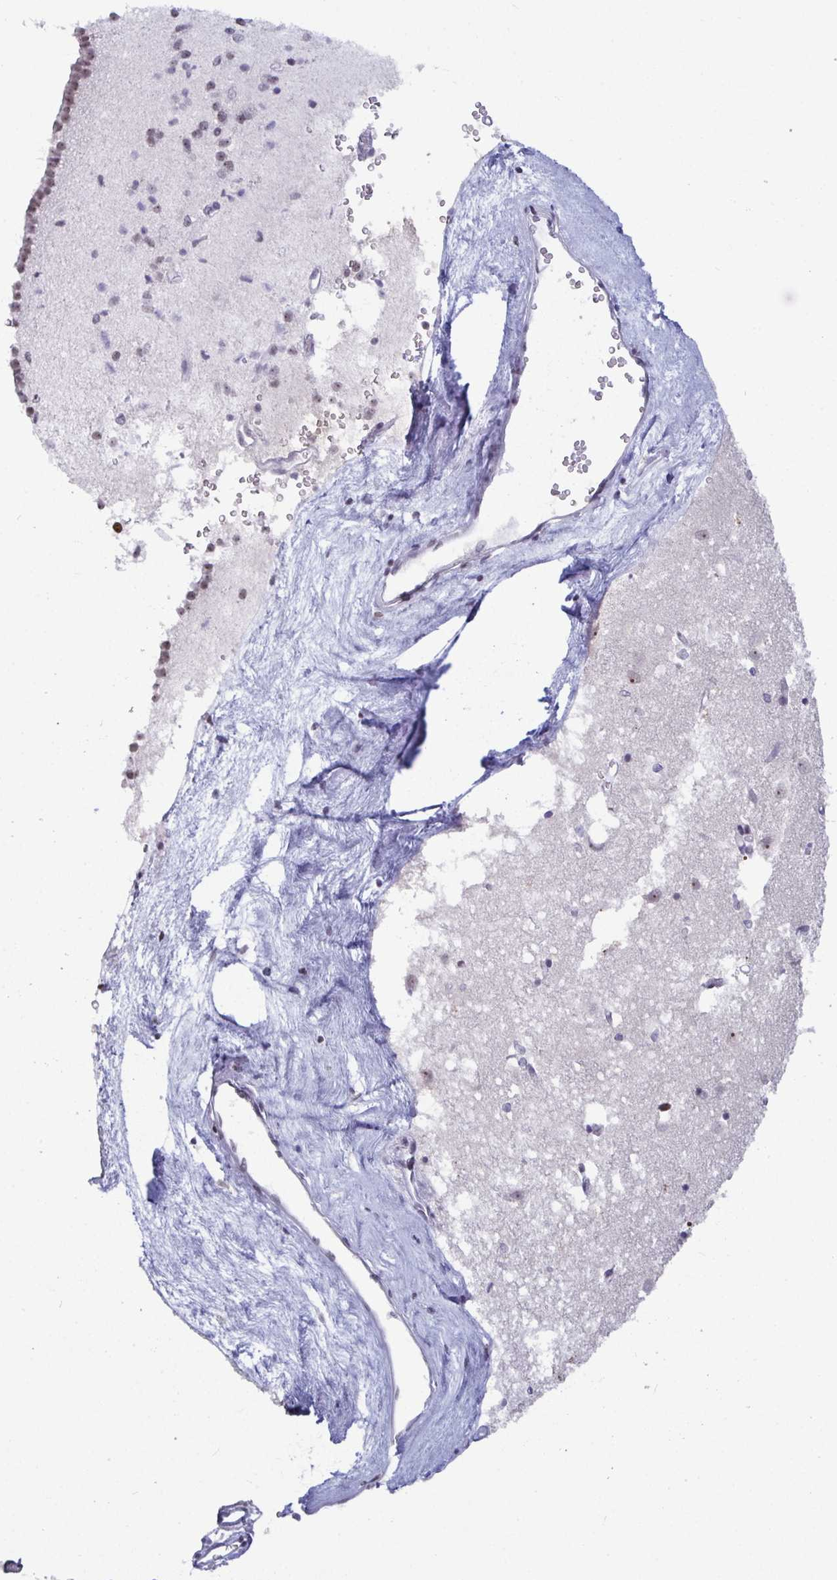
{"staining": {"intensity": "moderate", "quantity": "<25%", "location": "nuclear"}, "tissue": "caudate", "cell_type": "Glial cells", "image_type": "normal", "snomed": [{"axis": "morphology", "description": "Normal tissue, NOS"}, {"axis": "topography", "description": "Lateral ventricle wall"}], "caption": "Unremarkable caudate was stained to show a protein in brown. There is low levels of moderate nuclear staining in approximately <25% of glial cells. (DAB (3,3'-diaminobenzidine) = brown stain, brightfield microscopy at high magnification).", "gene": "SUPT16H", "patient": {"sex": "male", "age": 70}}